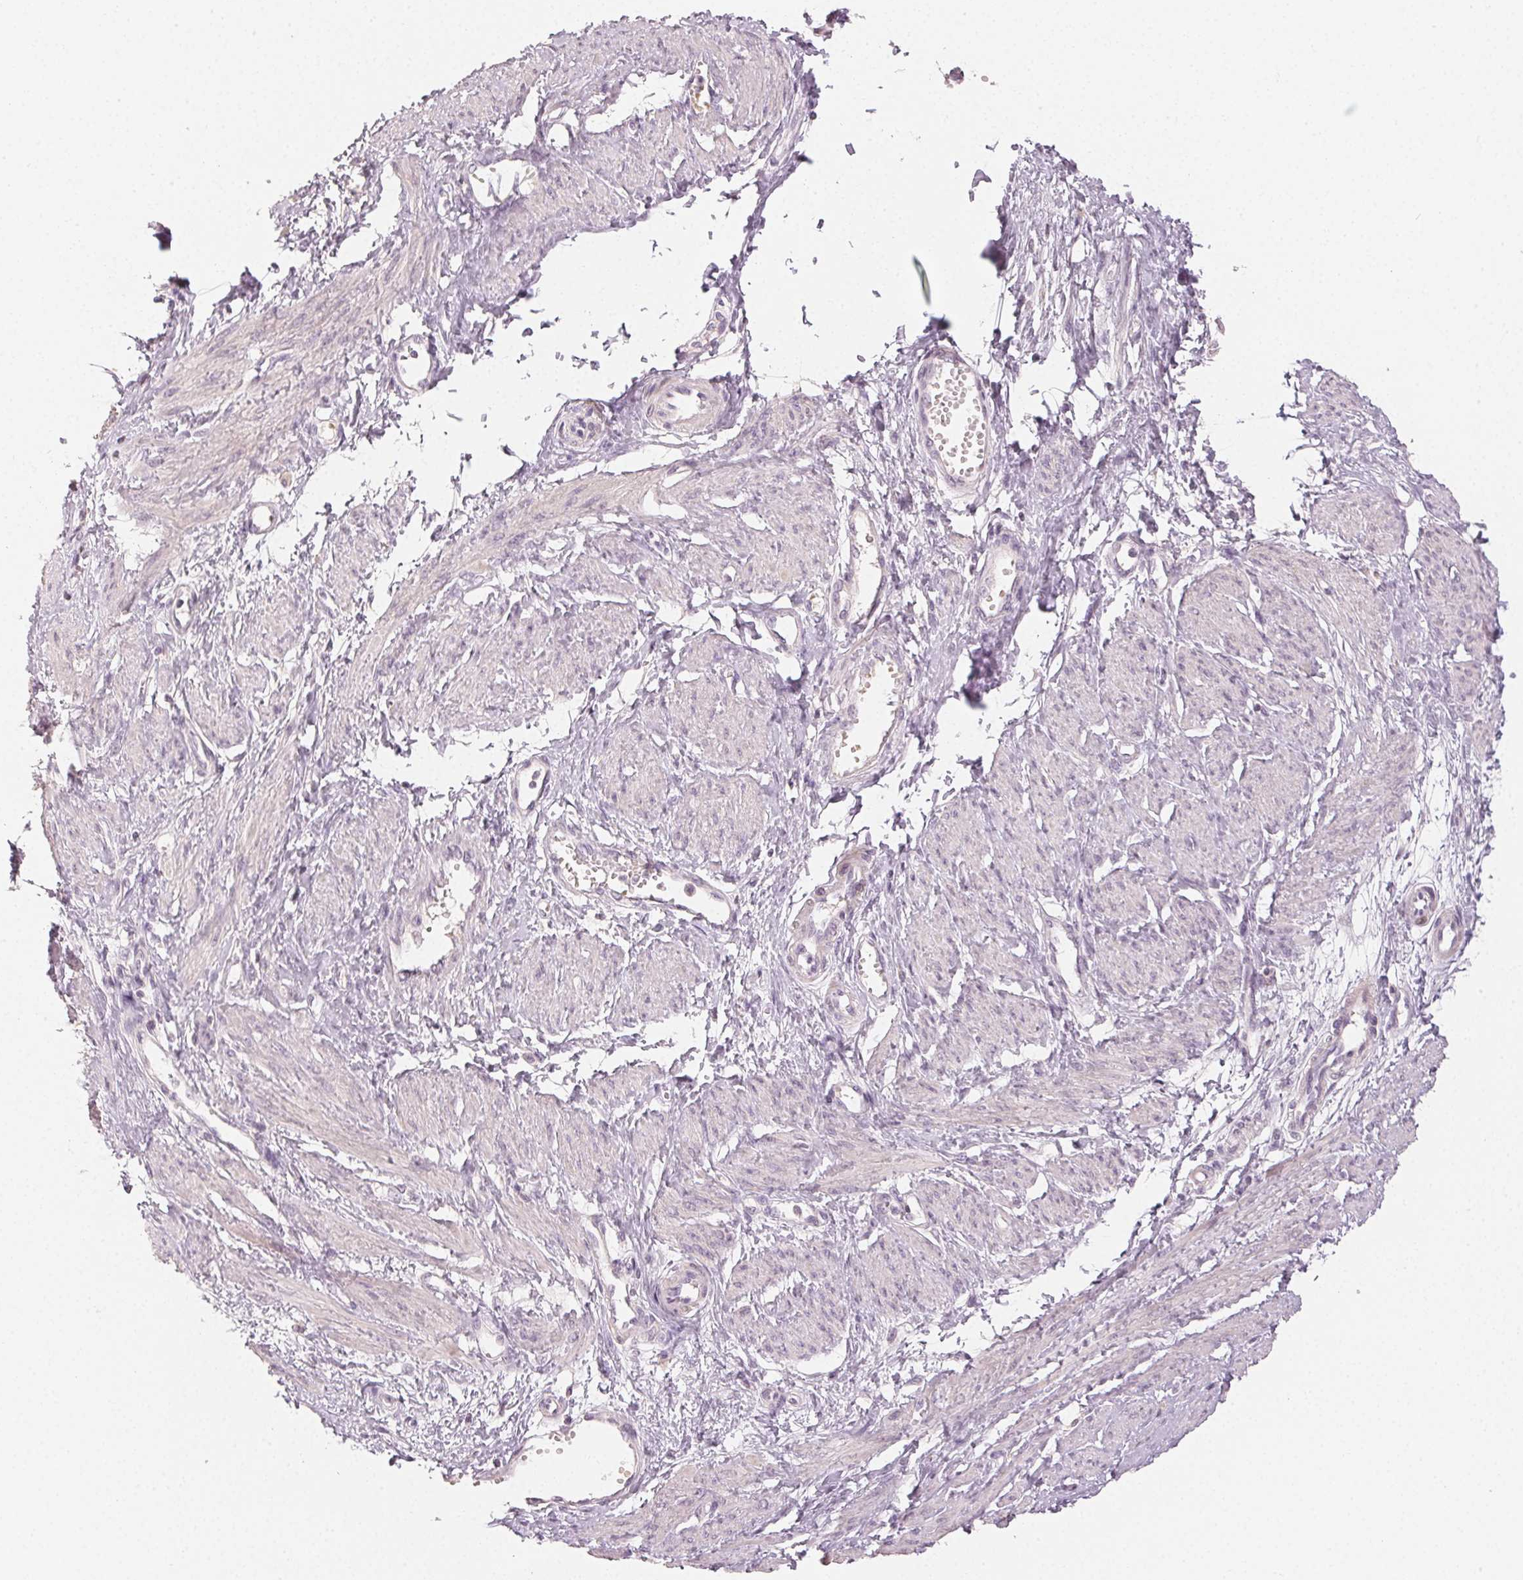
{"staining": {"intensity": "negative", "quantity": "none", "location": "none"}, "tissue": "smooth muscle", "cell_type": "Smooth muscle cells", "image_type": "normal", "snomed": [{"axis": "morphology", "description": "Normal tissue, NOS"}, {"axis": "topography", "description": "Smooth muscle"}, {"axis": "topography", "description": "Uterus"}], "caption": "A high-resolution photomicrograph shows IHC staining of benign smooth muscle, which reveals no significant expression in smooth muscle cells.", "gene": "LVRN", "patient": {"sex": "female", "age": 39}}